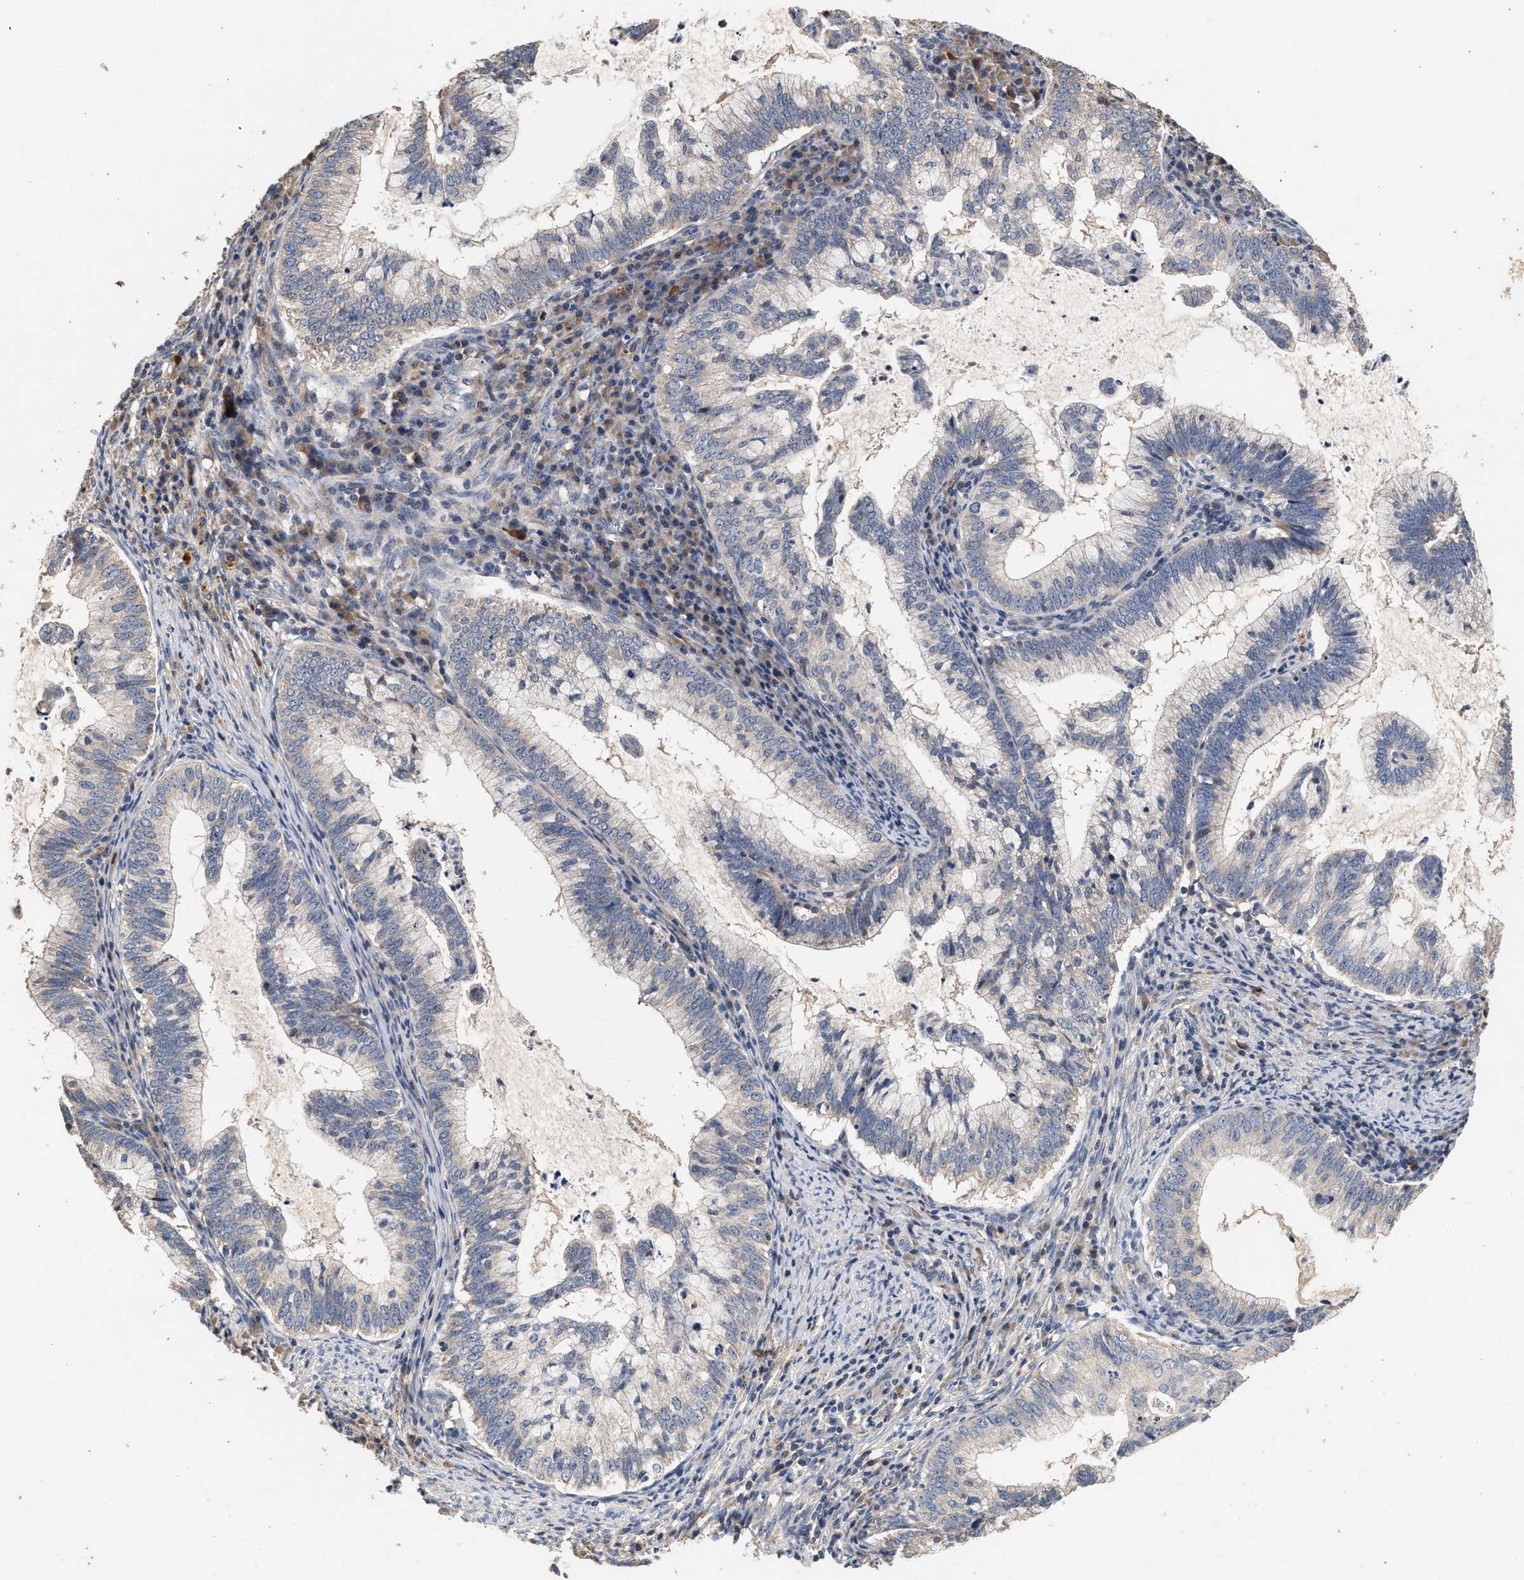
{"staining": {"intensity": "negative", "quantity": "none", "location": "none"}, "tissue": "cervical cancer", "cell_type": "Tumor cells", "image_type": "cancer", "snomed": [{"axis": "morphology", "description": "Adenocarcinoma, NOS"}, {"axis": "topography", "description": "Cervix"}], "caption": "Image shows no protein positivity in tumor cells of adenocarcinoma (cervical) tissue.", "gene": "PTGR3", "patient": {"sex": "female", "age": 36}}